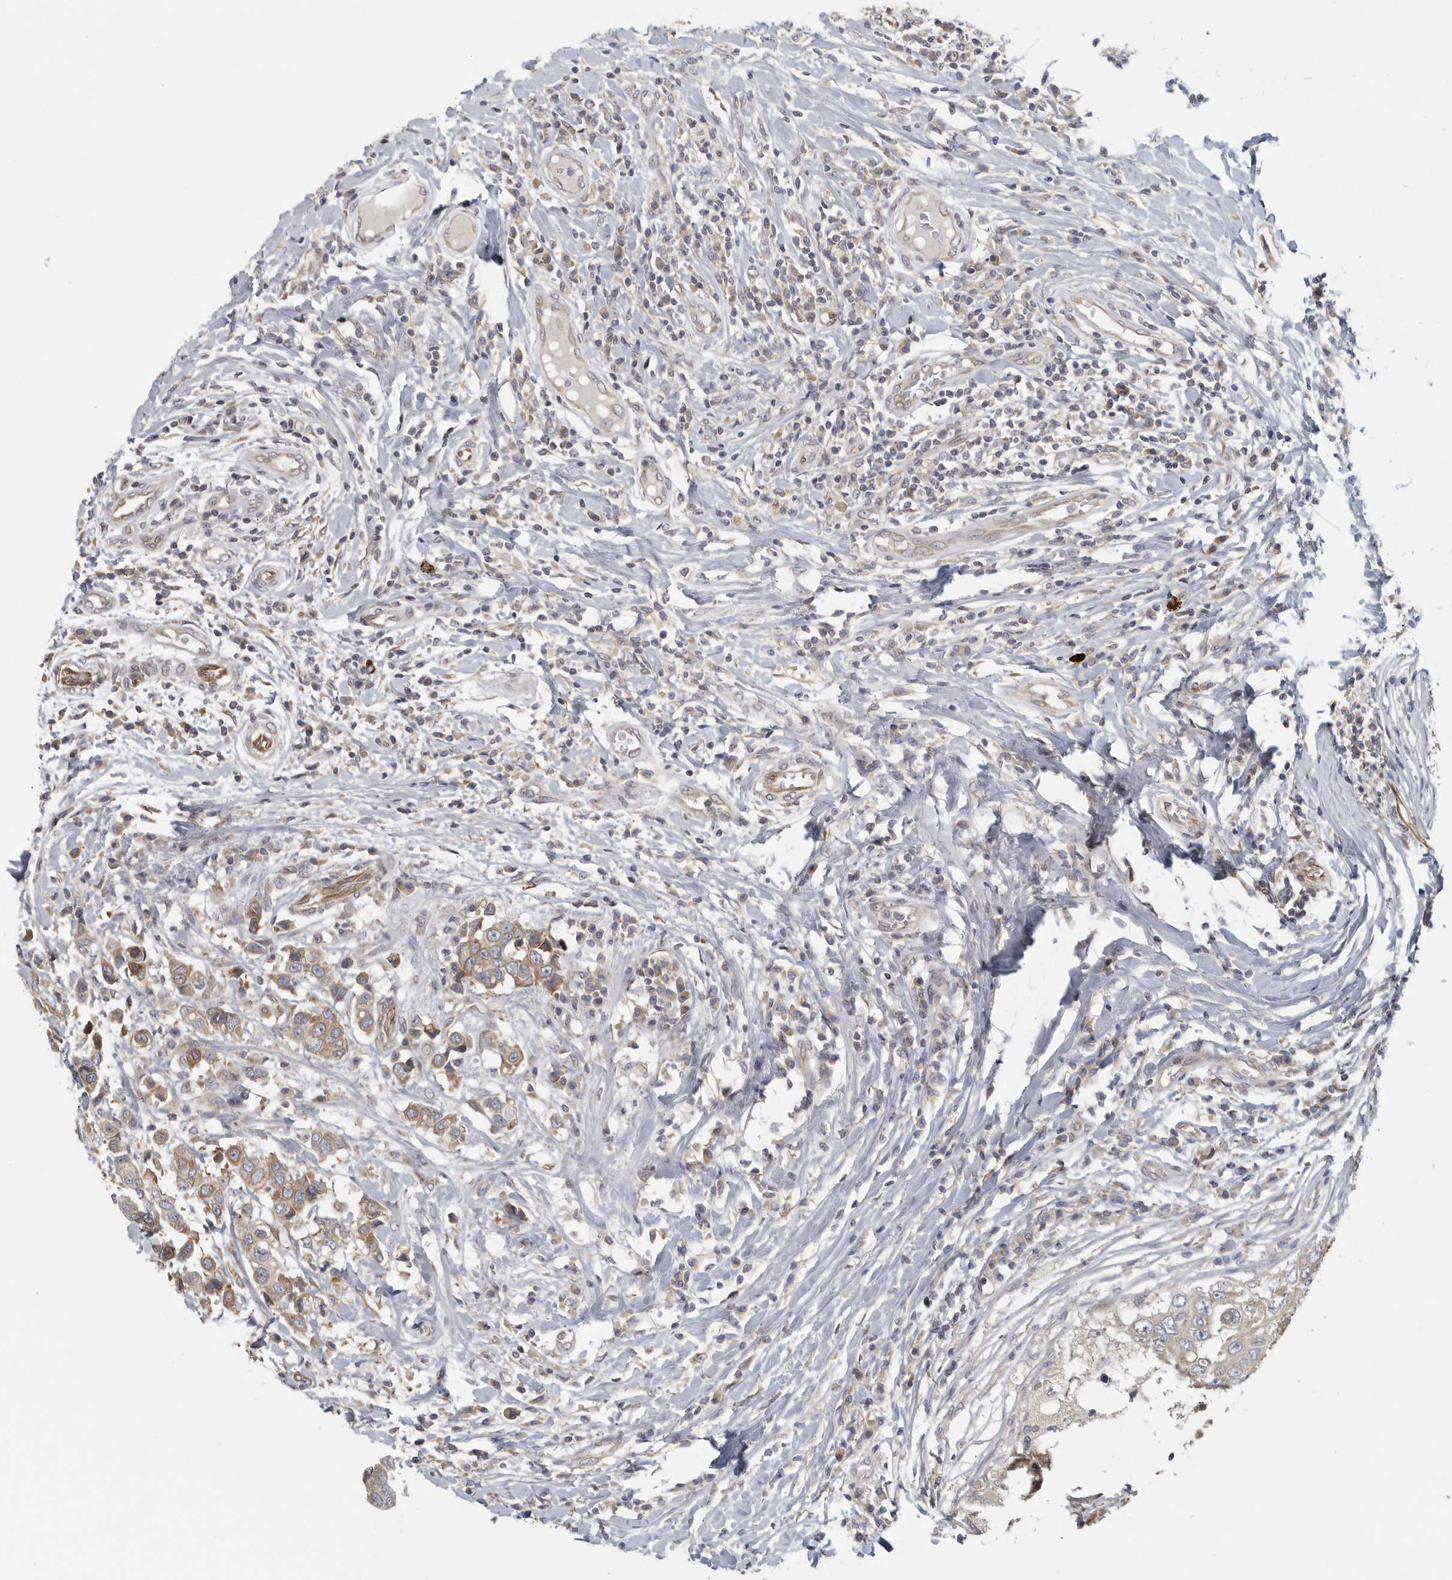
{"staining": {"intensity": "moderate", "quantity": "25%-75%", "location": "cytoplasmic/membranous"}, "tissue": "breast cancer", "cell_type": "Tumor cells", "image_type": "cancer", "snomed": [{"axis": "morphology", "description": "Duct carcinoma"}, {"axis": "topography", "description": "Breast"}], "caption": "This photomicrograph shows immunohistochemistry staining of human breast cancer, with medium moderate cytoplasmic/membranous positivity in approximately 25%-75% of tumor cells.", "gene": "BCAP29", "patient": {"sex": "female", "age": 27}}